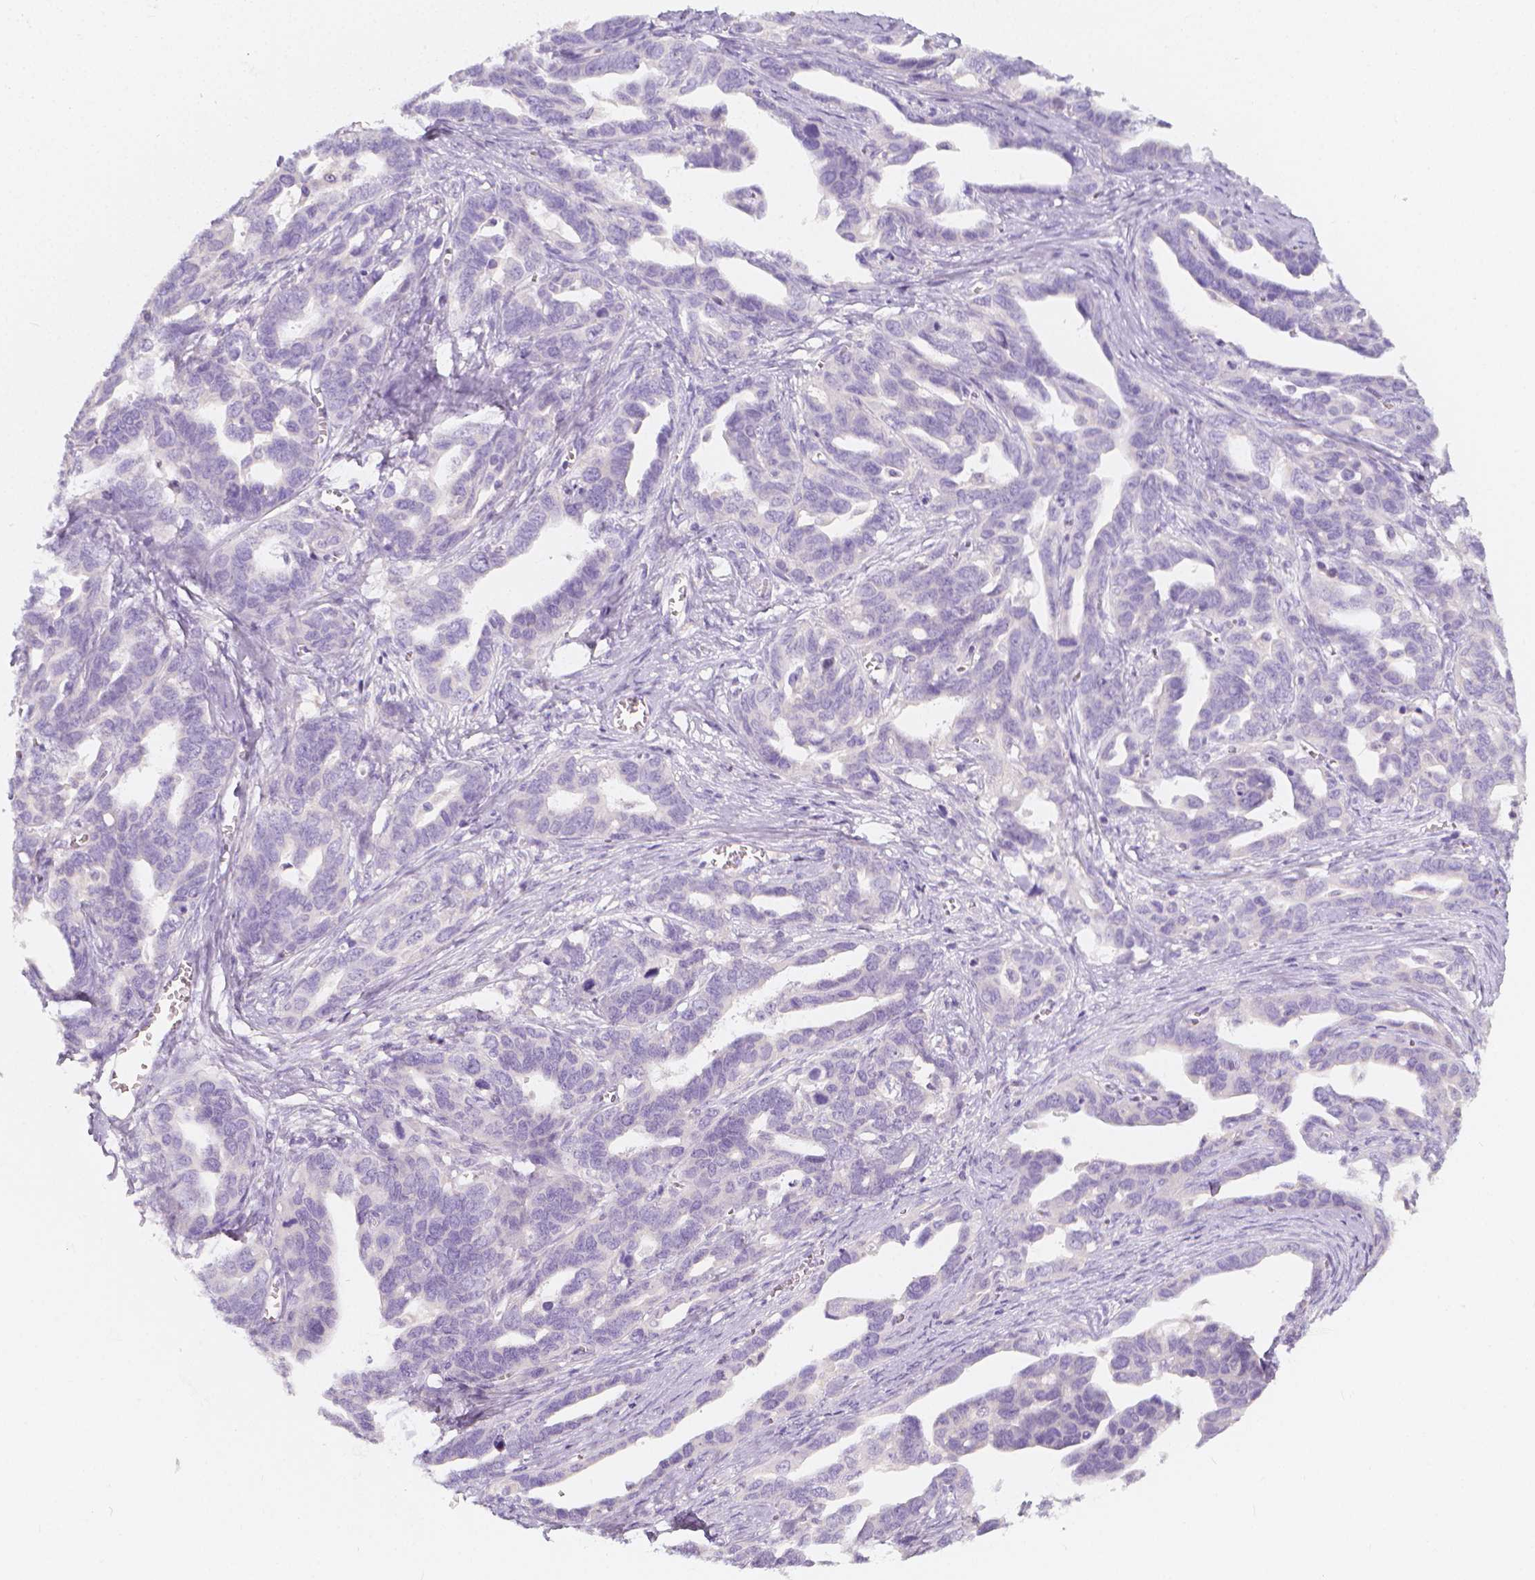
{"staining": {"intensity": "negative", "quantity": "none", "location": "none"}, "tissue": "ovarian cancer", "cell_type": "Tumor cells", "image_type": "cancer", "snomed": [{"axis": "morphology", "description": "Cystadenocarcinoma, serous, NOS"}, {"axis": "topography", "description": "Ovary"}], "caption": "This is an immunohistochemistry (IHC) micrograph of serous cystadenocarcinoma (ovarian). There is no positivity in tumor cells.", "gene": "RBFOX1", "patient": {"sex": "female", "age": 69}}